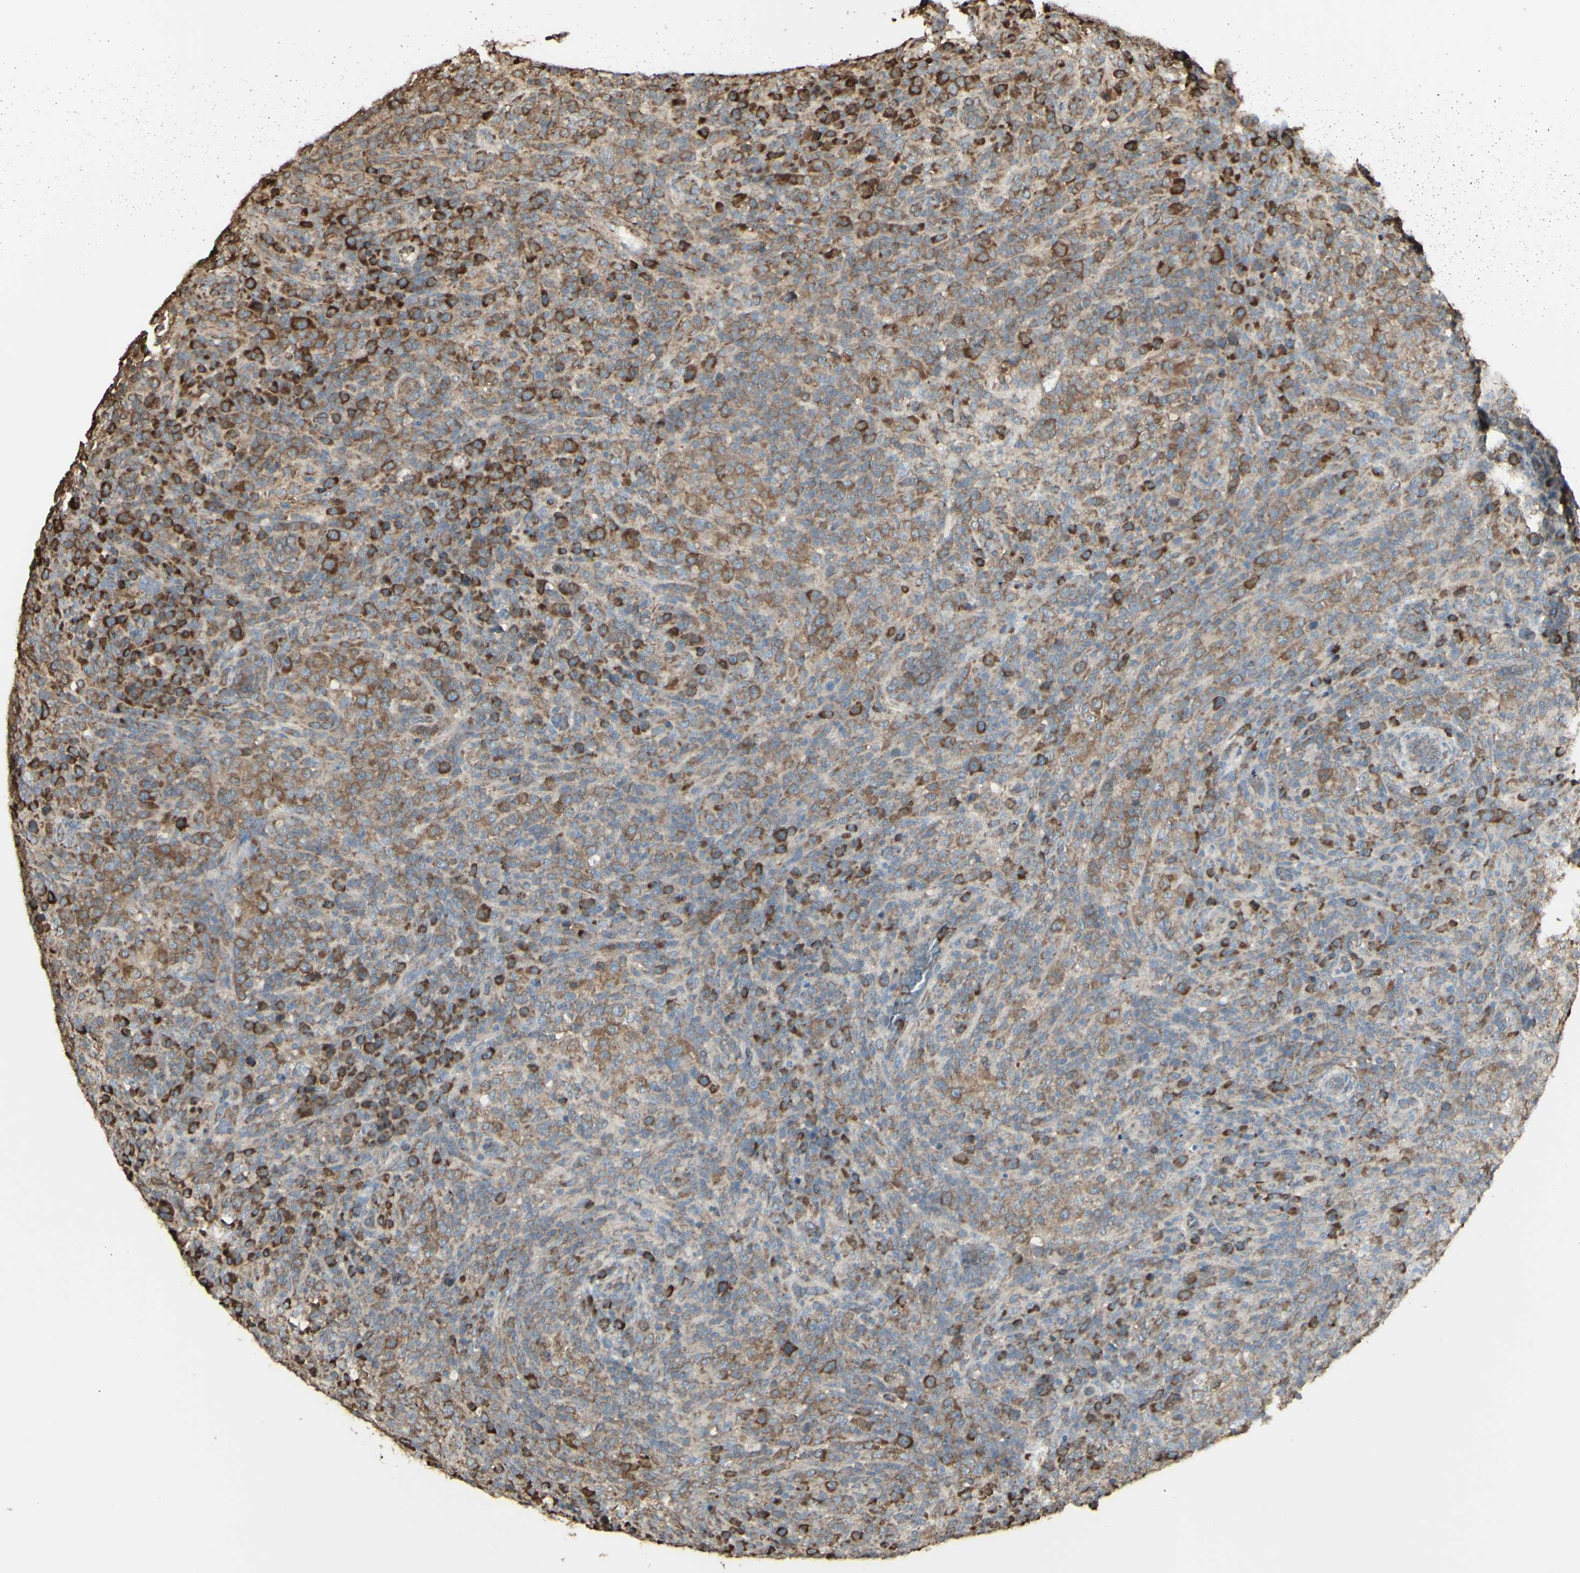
{"staining": {"intensity": "moderate", "quantity": "25%-75%", "location": "cytoplasmic/membranous"}, "tissue": "lymphoma", "cell_type": "Tumor cells", "image_type": "cancer", "snomed": [{"axis": "morphology", "description": "Malignant lymphoma, non-Hodgkin's type, High grade"}, {"axis": "topography", "description": "Lymph node"}], "caption": "Immunohistochemistry (IHC) image of malignant lymphoma, non-Hodgkin's type (high-grade) stained for a protein (brown), which exhibits medium levels of moderate cytoplasmic/membranous staining in about 25%-75% of tumor cells.", "gene": "EEF1B2", "patient": {"sex": "female", "age": 76}}